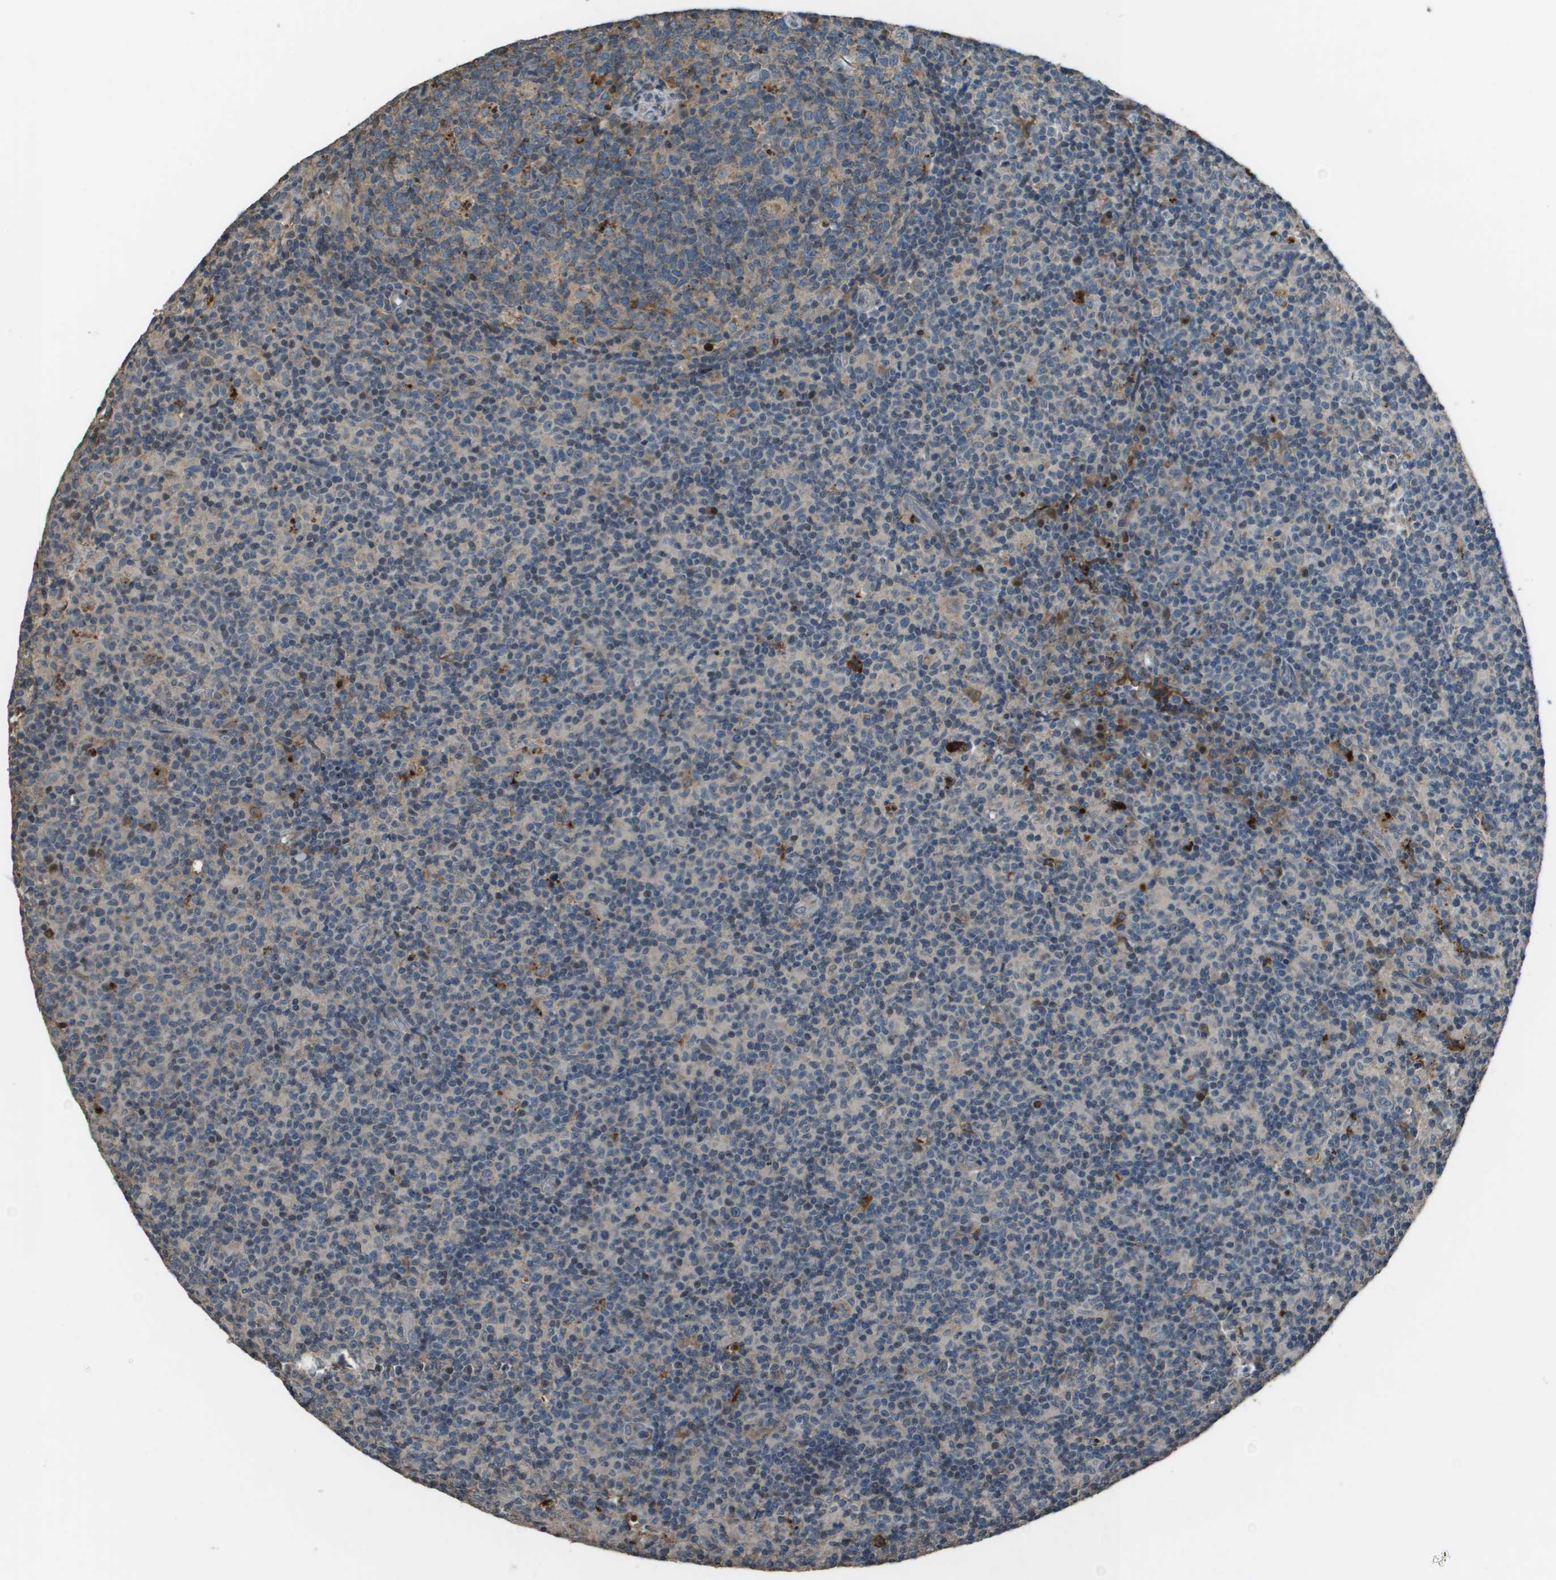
{"staining": {"intensity": "weak", "quantity": "25%-75%", "location": "cytoplasmic/membranous"}, "tissue": "lymph node", "cell_type": "Germinal center cells", "image_type": "normal", "snomed": [{"axis": "morphology", "description": "Normal tissue, NOS"}, {"axis": "morphology", "description": "Inflammation, NOS"}, {"axis": "topography", "description": "Lymph node"}], "caption": "Immunohistochemistry (IHC) photomicrograph of normal lymph node stained for a protein (brown), which exhibits low levels of weak cytoplasmic/membranous positivity in approximately 25%-75% of germinal center cells.", "gene": "GOSR2", "patient": {"sex": "male", "age": 55}}